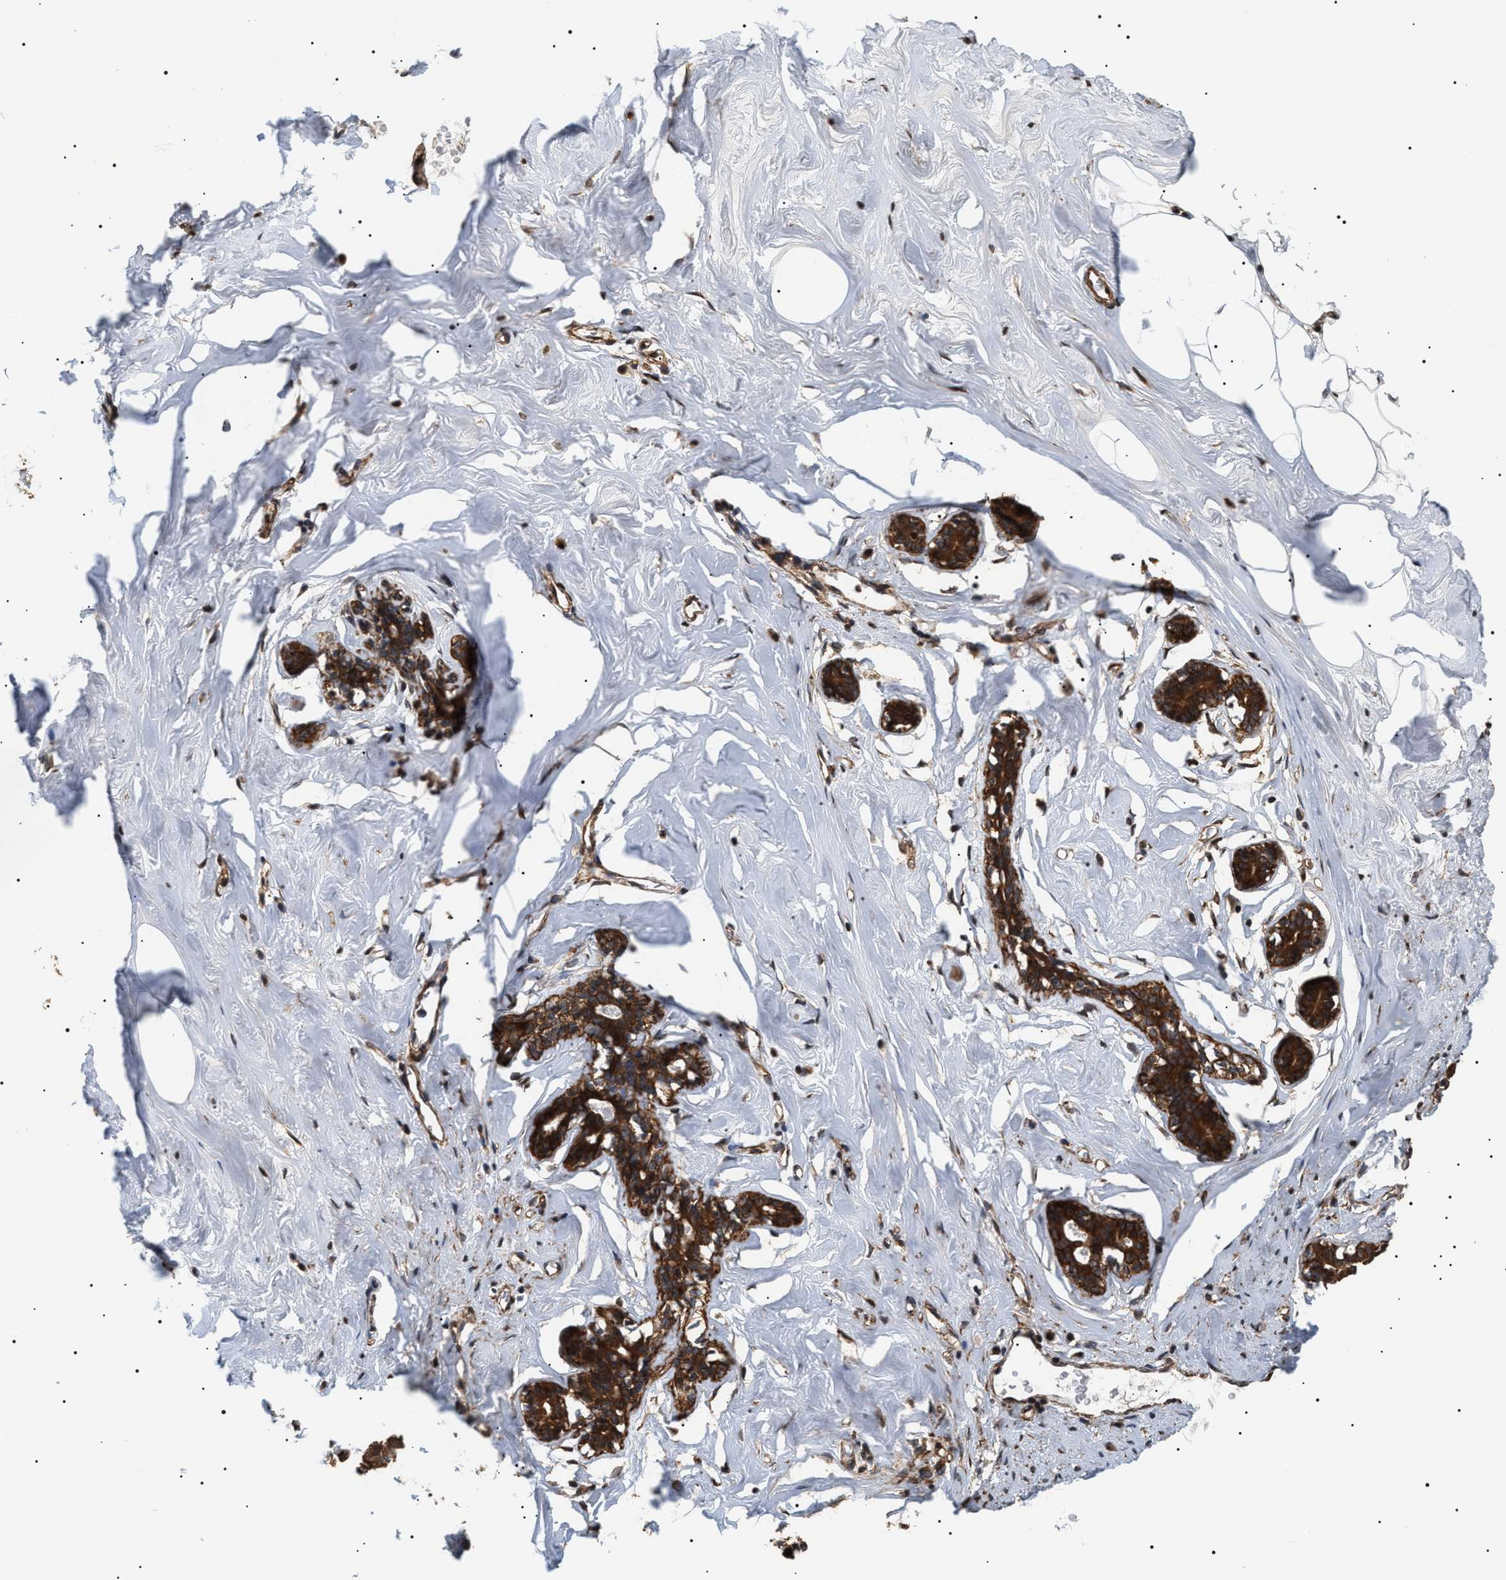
{"staining": {"intensity": "strong", "quantity": ">75%", "location": "cytoplasmic/membranous,nuclear"}, "tissue": "adipose tissue", "cell_type": "Adipocytes", "image_type": "normal", "snomed": [{"axis": "morphology", "description": "Normal tissue, NOS"}, {"axis": "morphology", "description": "Fibrosis, NOS"}, {"axis": "topography", "description": "Breast"}, {"axis": "topography", "description": "Adipose tissue"}], "caption": "IHC (DAB (3,3'-diaminobenzidine)) staining of normal human adipose tissue demonstrates strong cytoplasmic/membranous,nuclear protein staining in approximately >75% of adipocytes. Immunohistochemistry (ihc) stains the protein of interest in brown and the nuclei are stained blue.", "gene": "SH3GLB2", "patient": {"sex": "female", "age": 39}}